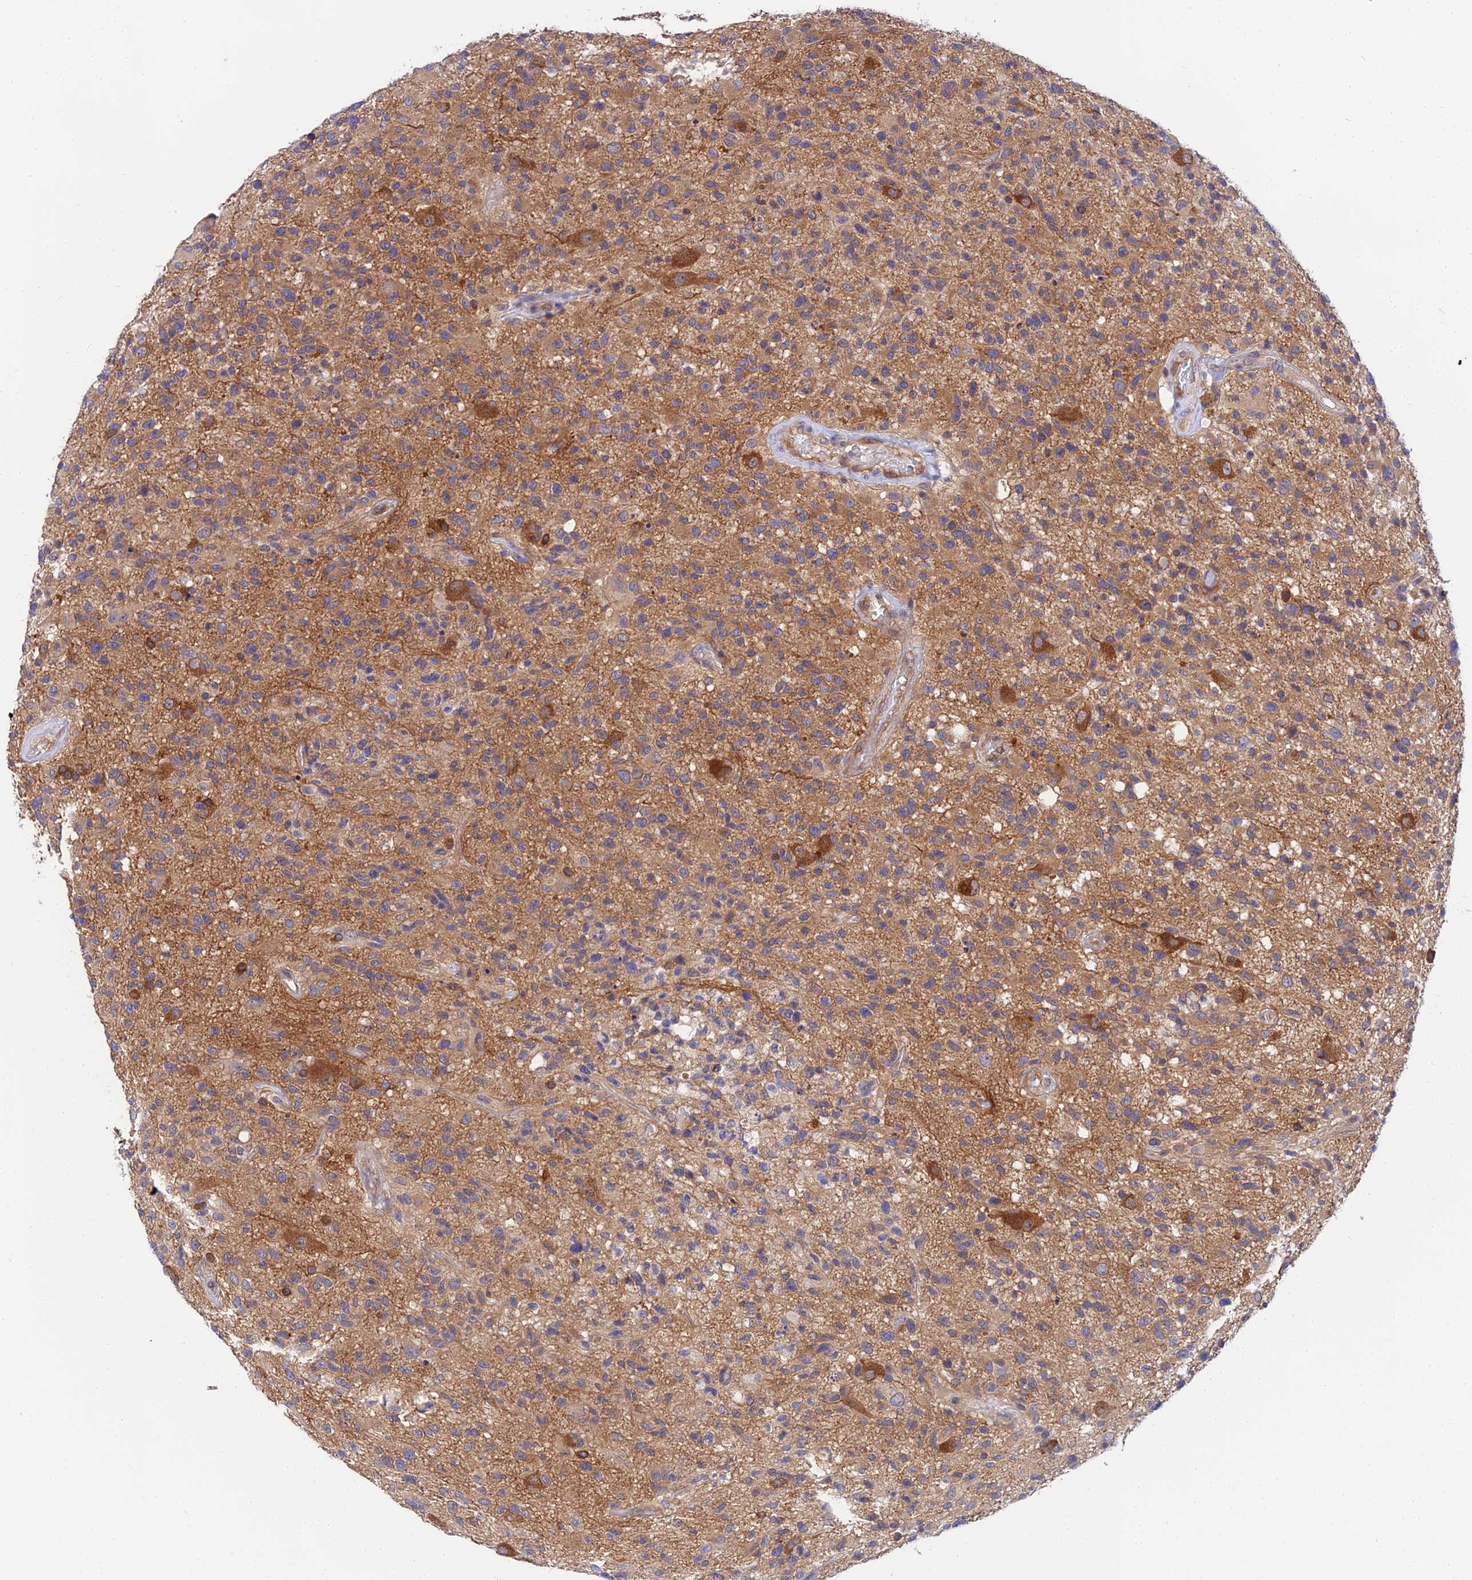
{"staining": {"intensity": "weak", "quantity": "25%-75%", "location": "cytoplasmic/membranous"}, "tissue": "glioma", "cell_type": "Tumor cells", "image_type": "cancer", "snomed": [{"axis": "morphology", "description": "Glioma, malignant, High grade"}, {"axis": "morphology", "description": "Glioblastoma, NOS"}, {"axis": "topography", "description": "Brain"}], "caption": "Glioblastoma stained with DAB (3,3'-diaminobenzidine) IHC reveals low levels of weak cytoplasmic/membranous expression in approximately 25%-75% of tumor cells.", "gene": "PPP2R2C", "patient": {"sex": "male", "age": 60}}